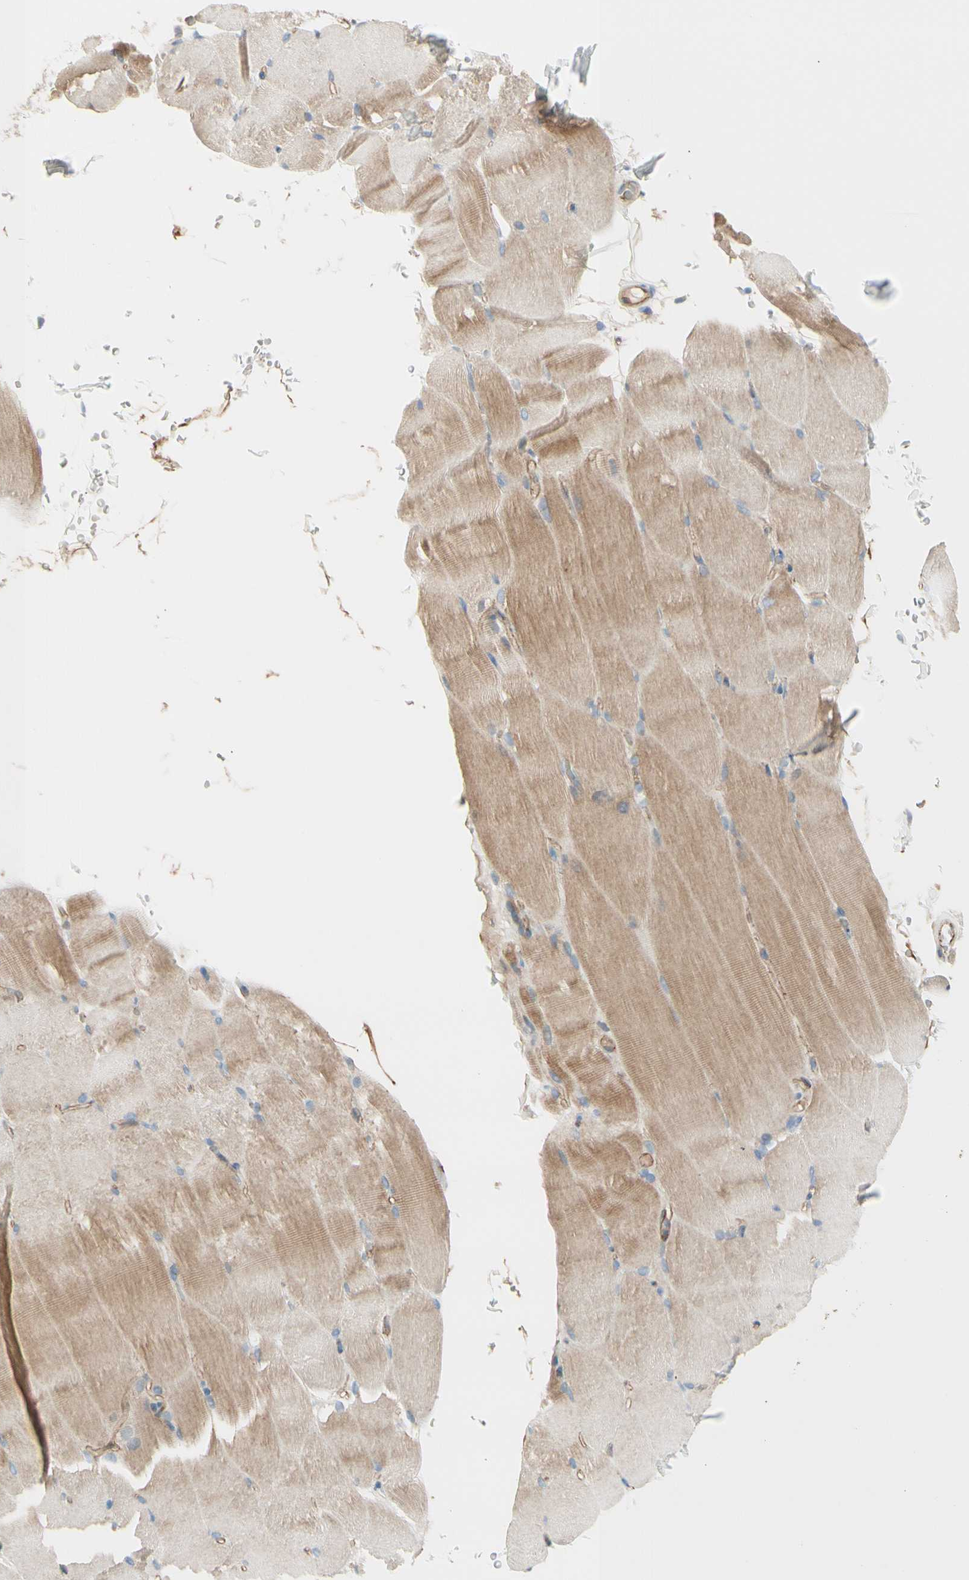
{"staining": {"intensity": "moderate", "quantity": "25%-75%", "location": "cytoplasmic/membranous"}, "tissue": "skeletal muscle", "cell_type": "Myocytes", "image_type": "normal", "snomed": [{"axis": "morphology", "description": "Normal tissue, NOS"}, {"axis": "topography", "description": "Skeletal muscle"}, {"axis": "topography", "description": "Parathyroid gland"}], "caption": "High-magnification brightfield microscopy of unremarkable skeletal muscle stained with DAB (brown) and counterstained with hematoxylin (blue). myocytes exhibit moderate cytoplasmic/membranous staining is seen in approximately25%-75% of cells. Immunohistochemistry stains the protein of interest in brown and the nuclei are stained blue.", "gene": "TJP1", "patient": {"sex": "female", "age": 37}}